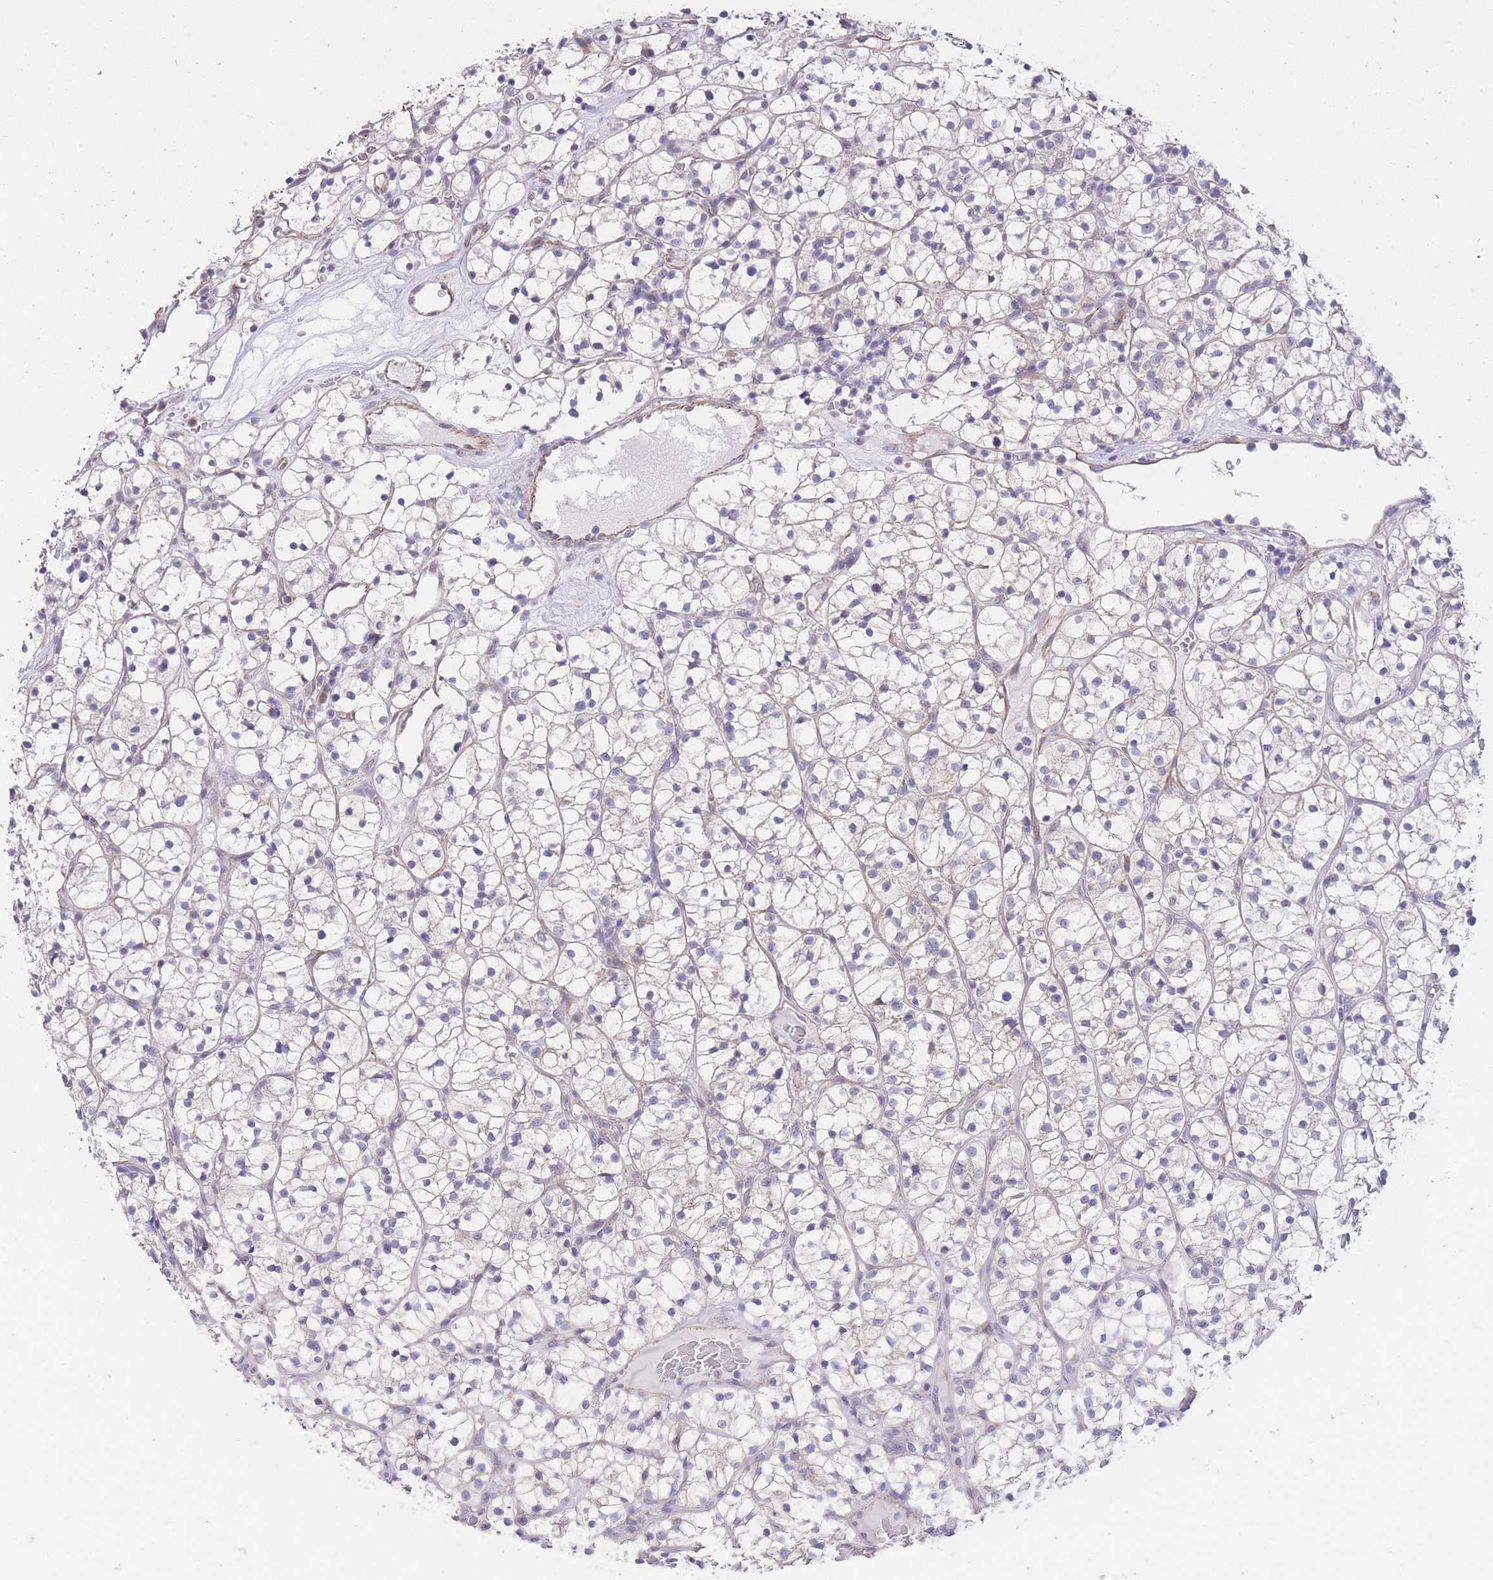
{"staining": {"intensity": "negative", "quantity": "none", "location": "none"}, "tissue": "renal cancer", "cell_type": "Tumor cells", "image_type": "cancer", "snomed": [{"axis": "morphology", "description": "Adenocarcinoma, NOS"}, {"axis": "topography", "description": "Kidney"}], "caption": "A micrograph of renal adenocarcinoma stained for a protein shows no brown staining in tumor cells. The staining is performed using DAB (3,3'-diaminobenzidine) brown chromogen with nuclei counter-stained in using hematoxylin.", "gene": "CTBP1", "patient": {"sex": "female", "age": 64}}